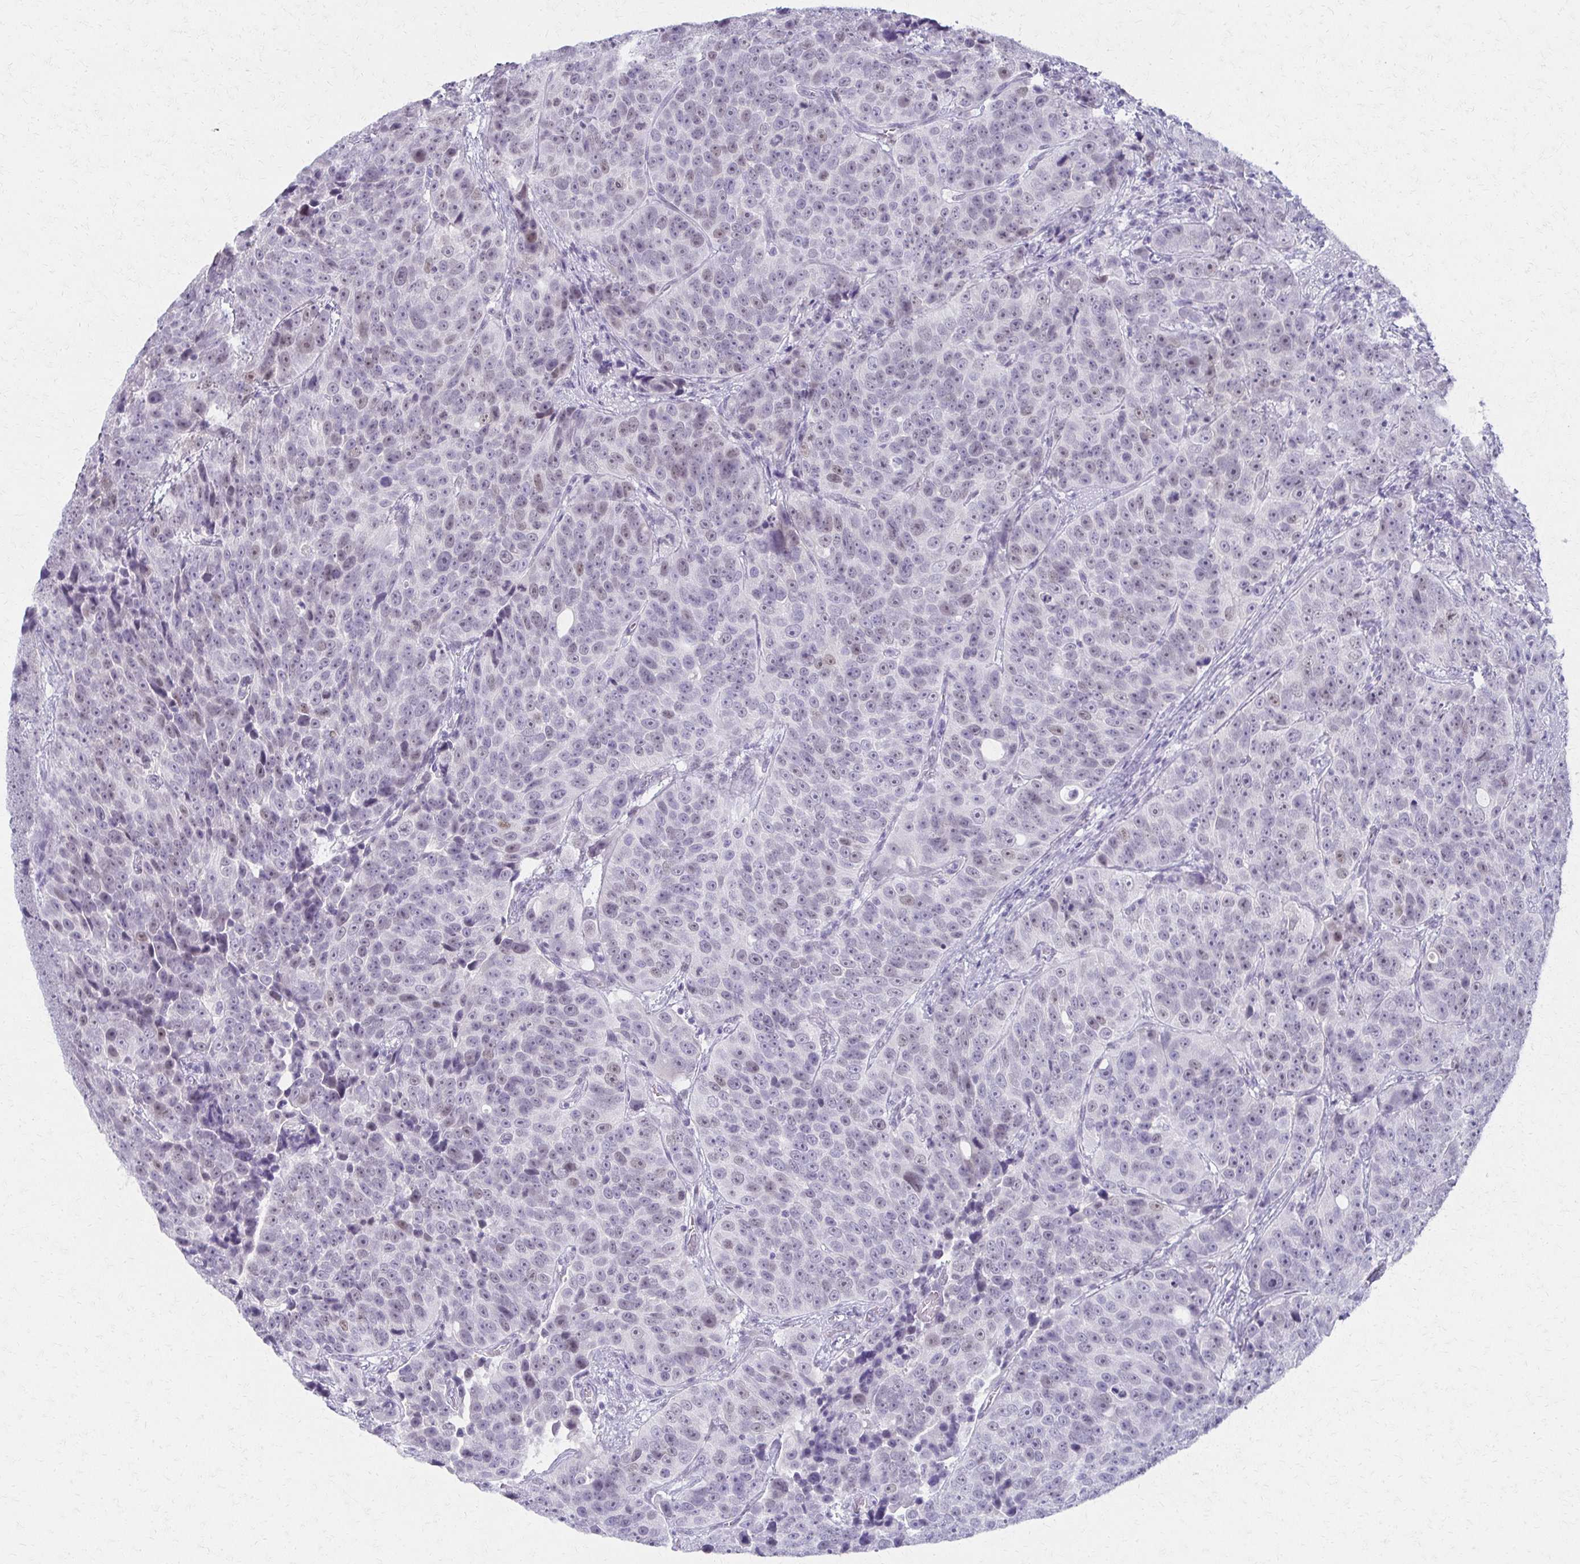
{"staining": {"intensity": "weak", "quantity": "<25%", "location": "nuclear"}, "tissue": "urothelial cancer", "cell_type": "Tumor cells", "image_type": "cancer", "snomed": [{"axis": "morphology", "description": "Urothelial carcinoma, NOS"}, {"axis": "topography", "description": "Urinary bladder"}], "caption": "Protein analysis of transitional cell carcinoma exhibits no significant staining in tumor cells.", "gene": "MORC4", "patient": {"sex": "male", "age": 52}}